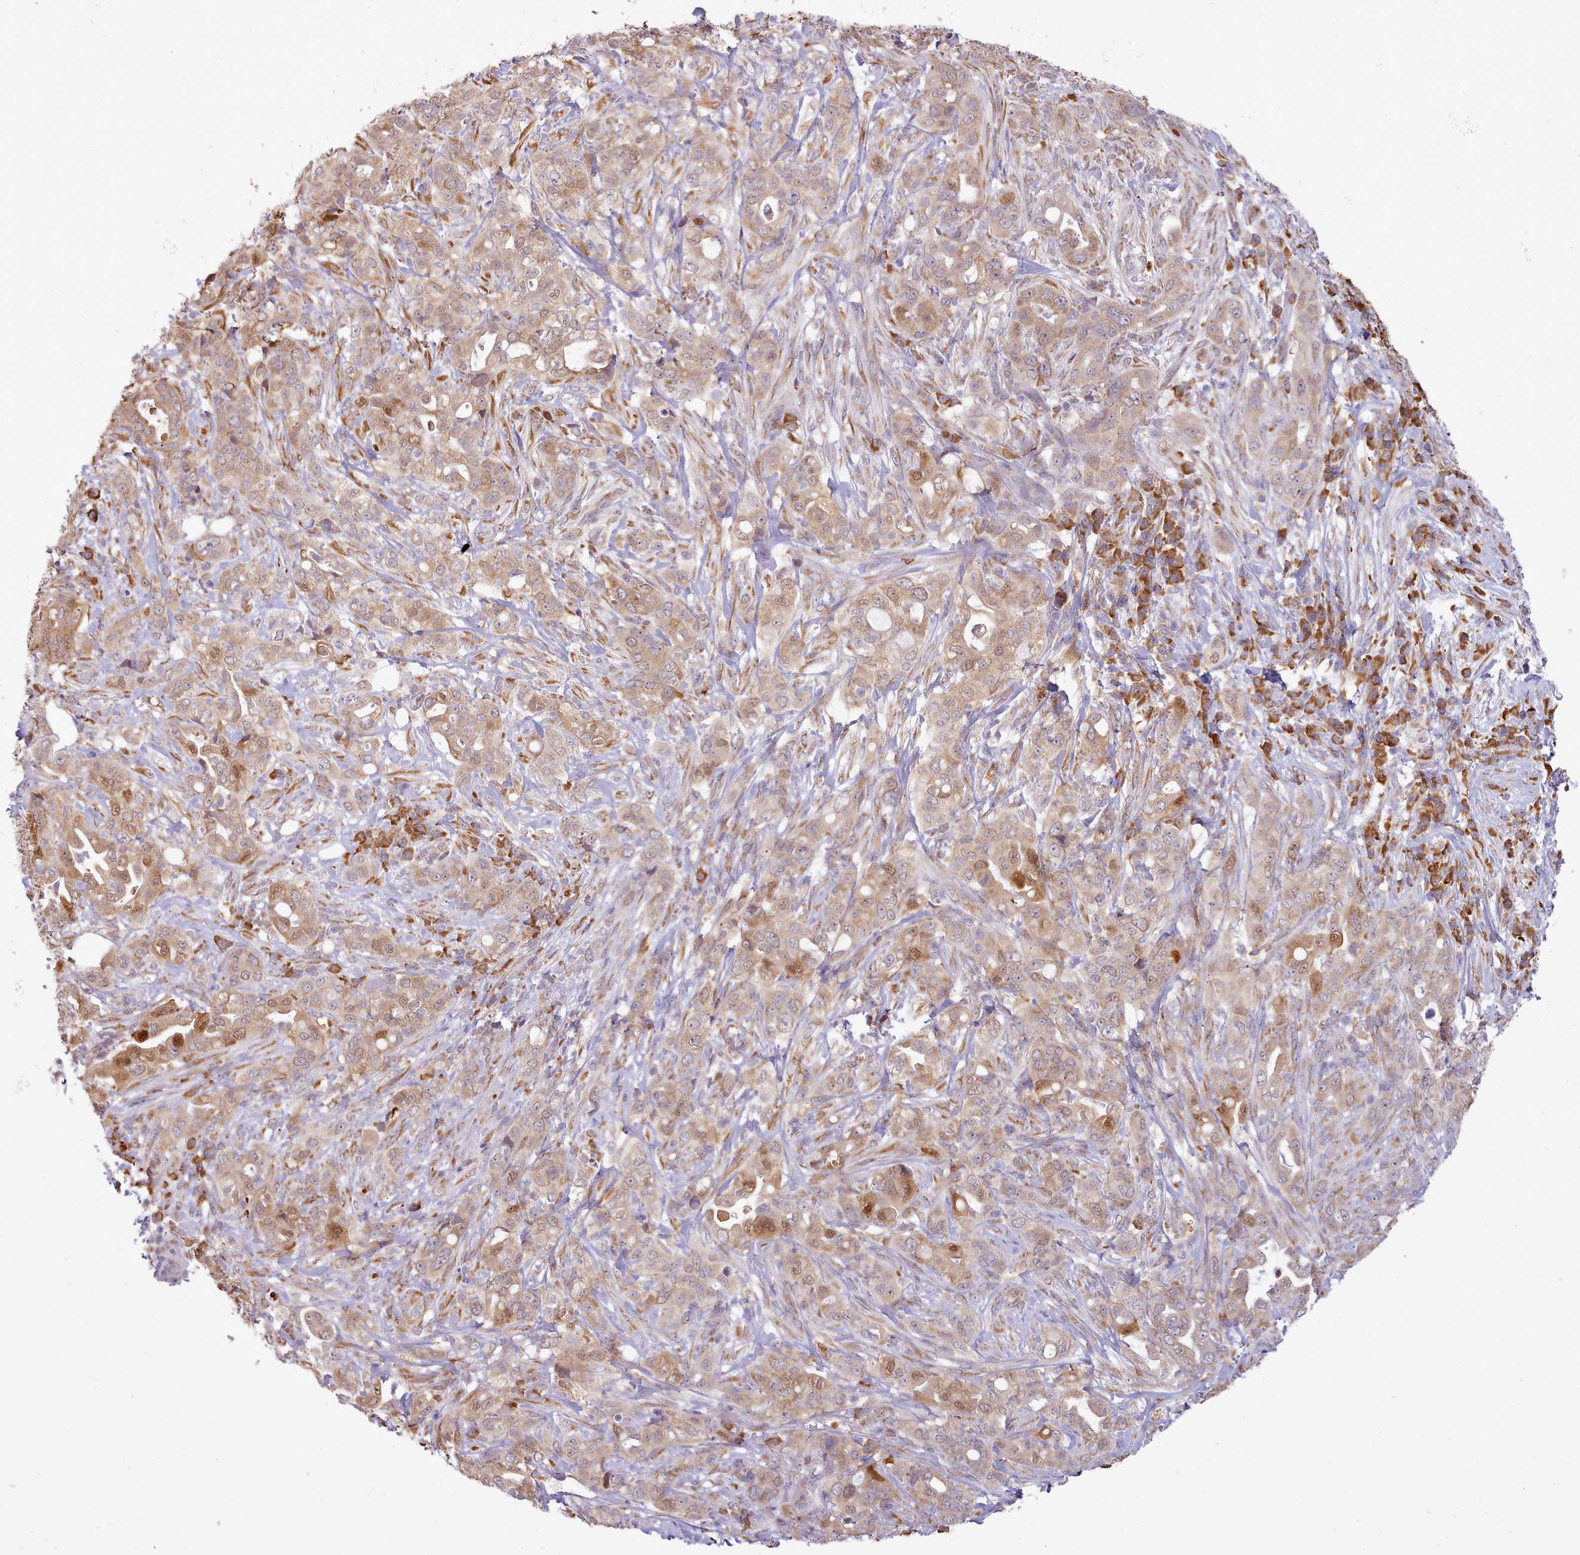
{"staining": {"intensity": "moderate", "quantity": ">75%", "location": "cytoplasmic/membranous"}, "tissue": "pancreatic cancer", "cell_type": "Tumor cells", "image_type": "cancer", "snomed": [{"axis": "morphology", "description": "Normal tissue, NOS"}, {"axis": "morphology", "description": "Adenocarcinoma, NOS"}, {"axis": "topography", "description": "Lymph node"}, {"axis": "topography", "description": "Pancreas"}], "caption": "A brown stain shows moderate cytoplasmic/membranous staining of a protein in human pancreatic cancer tumor cells.", "gene": "SEC61B", "patient": {"sex": "female", "age": 67}}